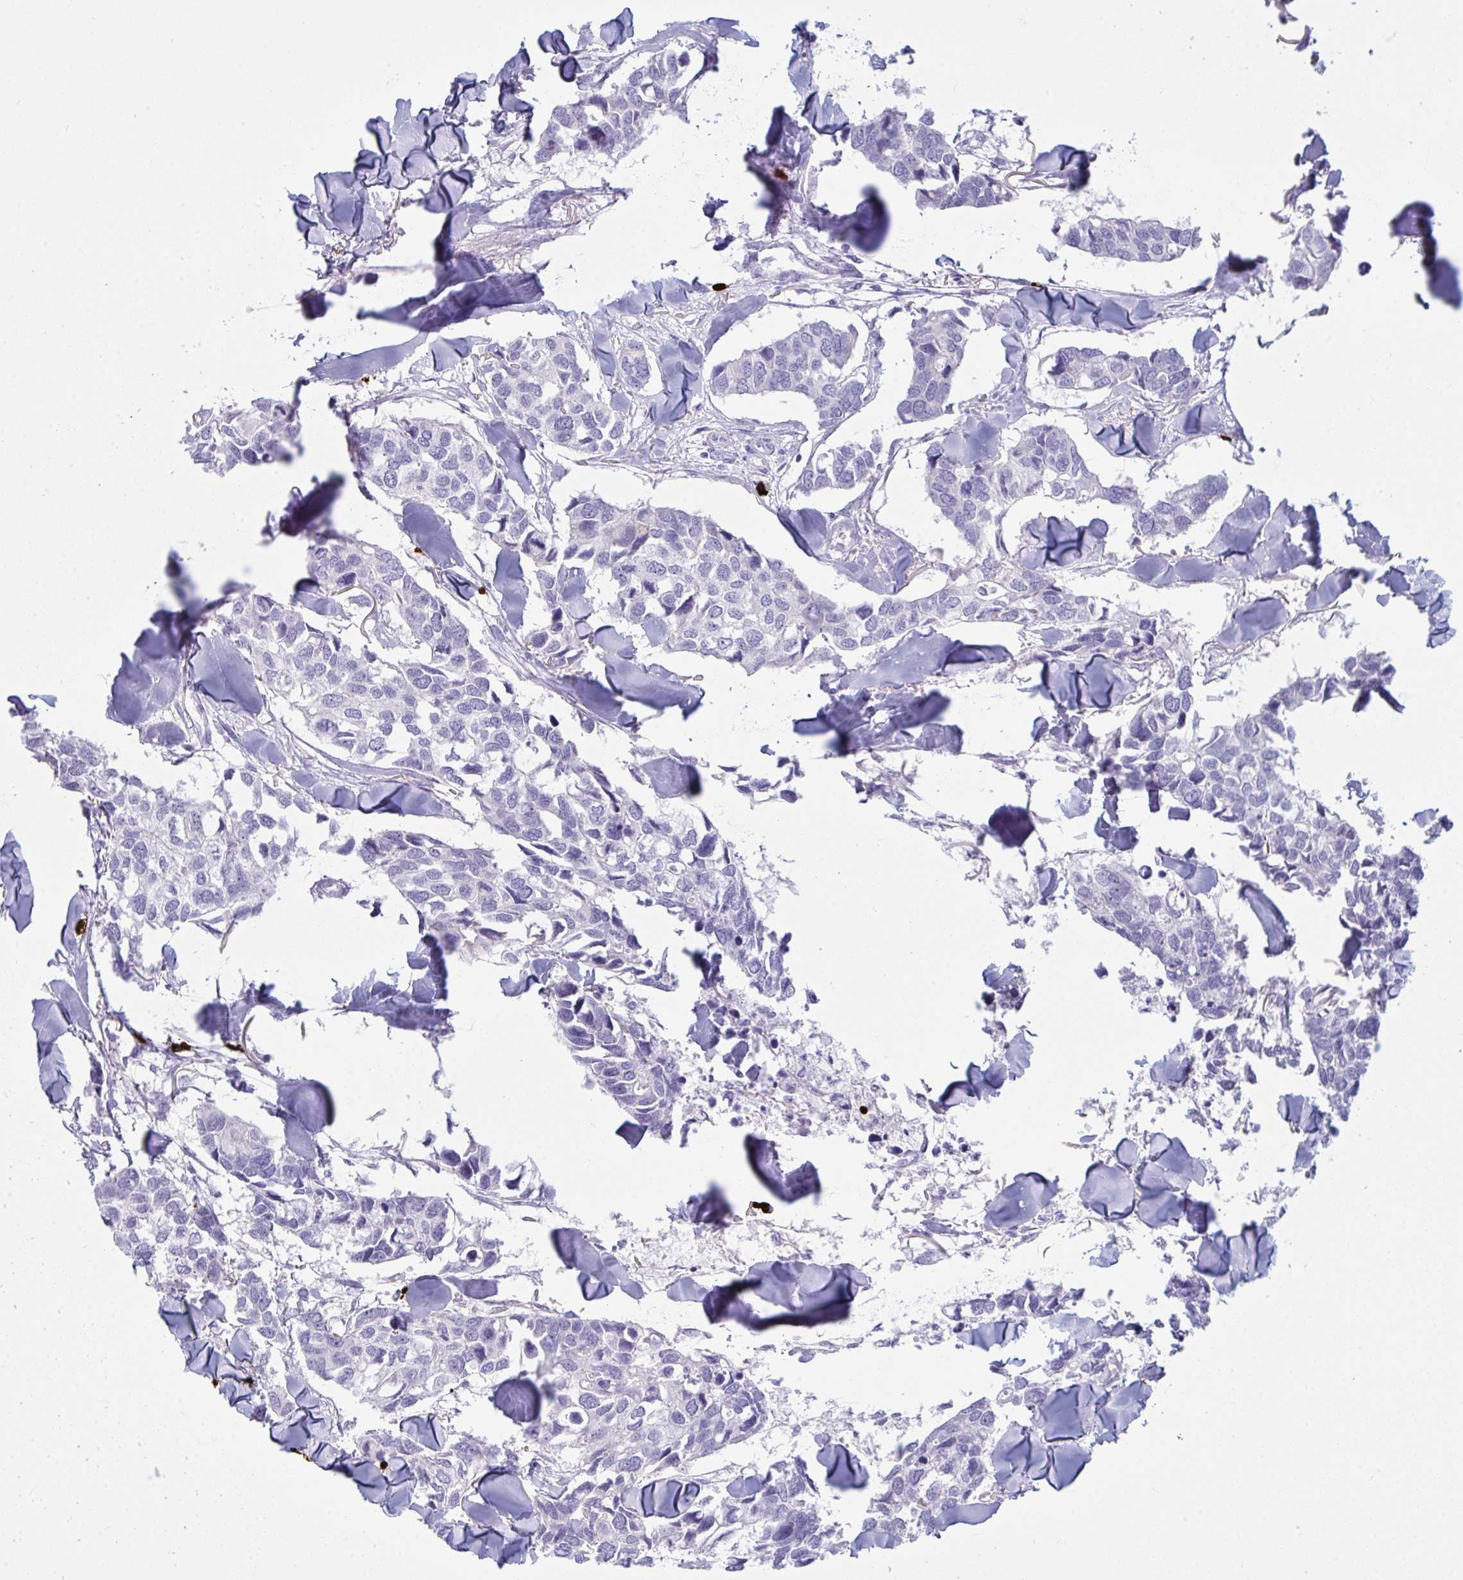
{"staining": {"intensity": "negative", "quantity": "none", "location": "none"}, "tissue": "breast cancer", "cell_type": "Tumor cells", "image_type": "cancer", "snomed": [{"axis": "morphology", "description": "Duct carcinoma"}, {"axis": "topography", "description": "Breast"}], "caption": "The micrograph displays no significant positivity in tumor cells of breast infiltrating ductal carcinoma.", "gene": "ZNF684", "patient": {"sex": "female", "age": 83}}